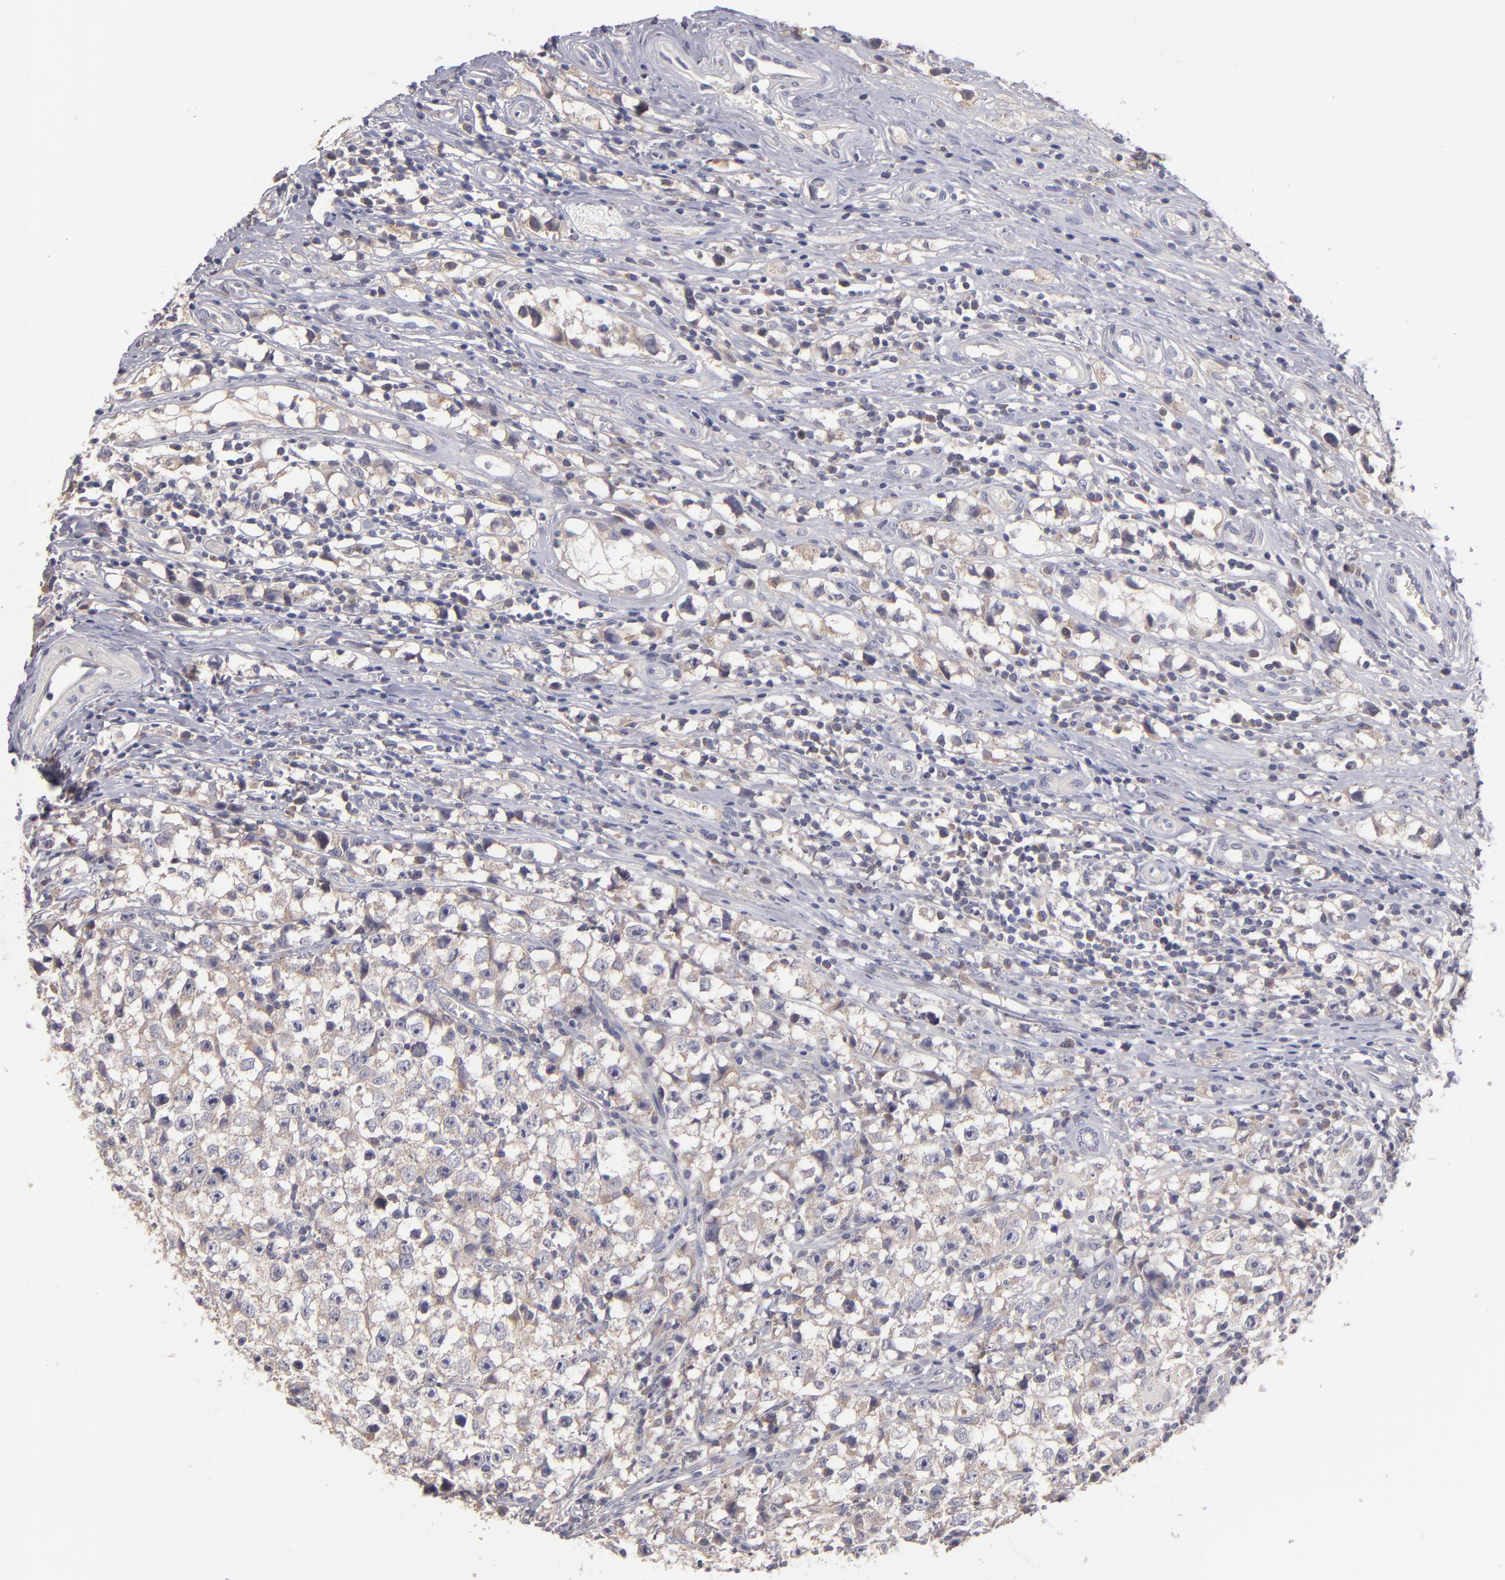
{"staining": {"intensity": "weak", "quantity": "25%-75%", "location": "cytoplasmic/membranous"}, "tissue": "testis cancer", "cell_type": "Tumor cells", "image_type": "cancer", "snomed": [{"axis": "morphology", "description": "Seminoma, NOS"}, {"axis": "topography", "description": "Testis"}], "caption": "There is low levels of weak cytoplasmic/membranous staining in tumor cells of testis cancer, as demonstrated by immunohistochemical staining (brown color).", "gene": "UPF3B", "patient": {"sex": "male", "age": 35}}